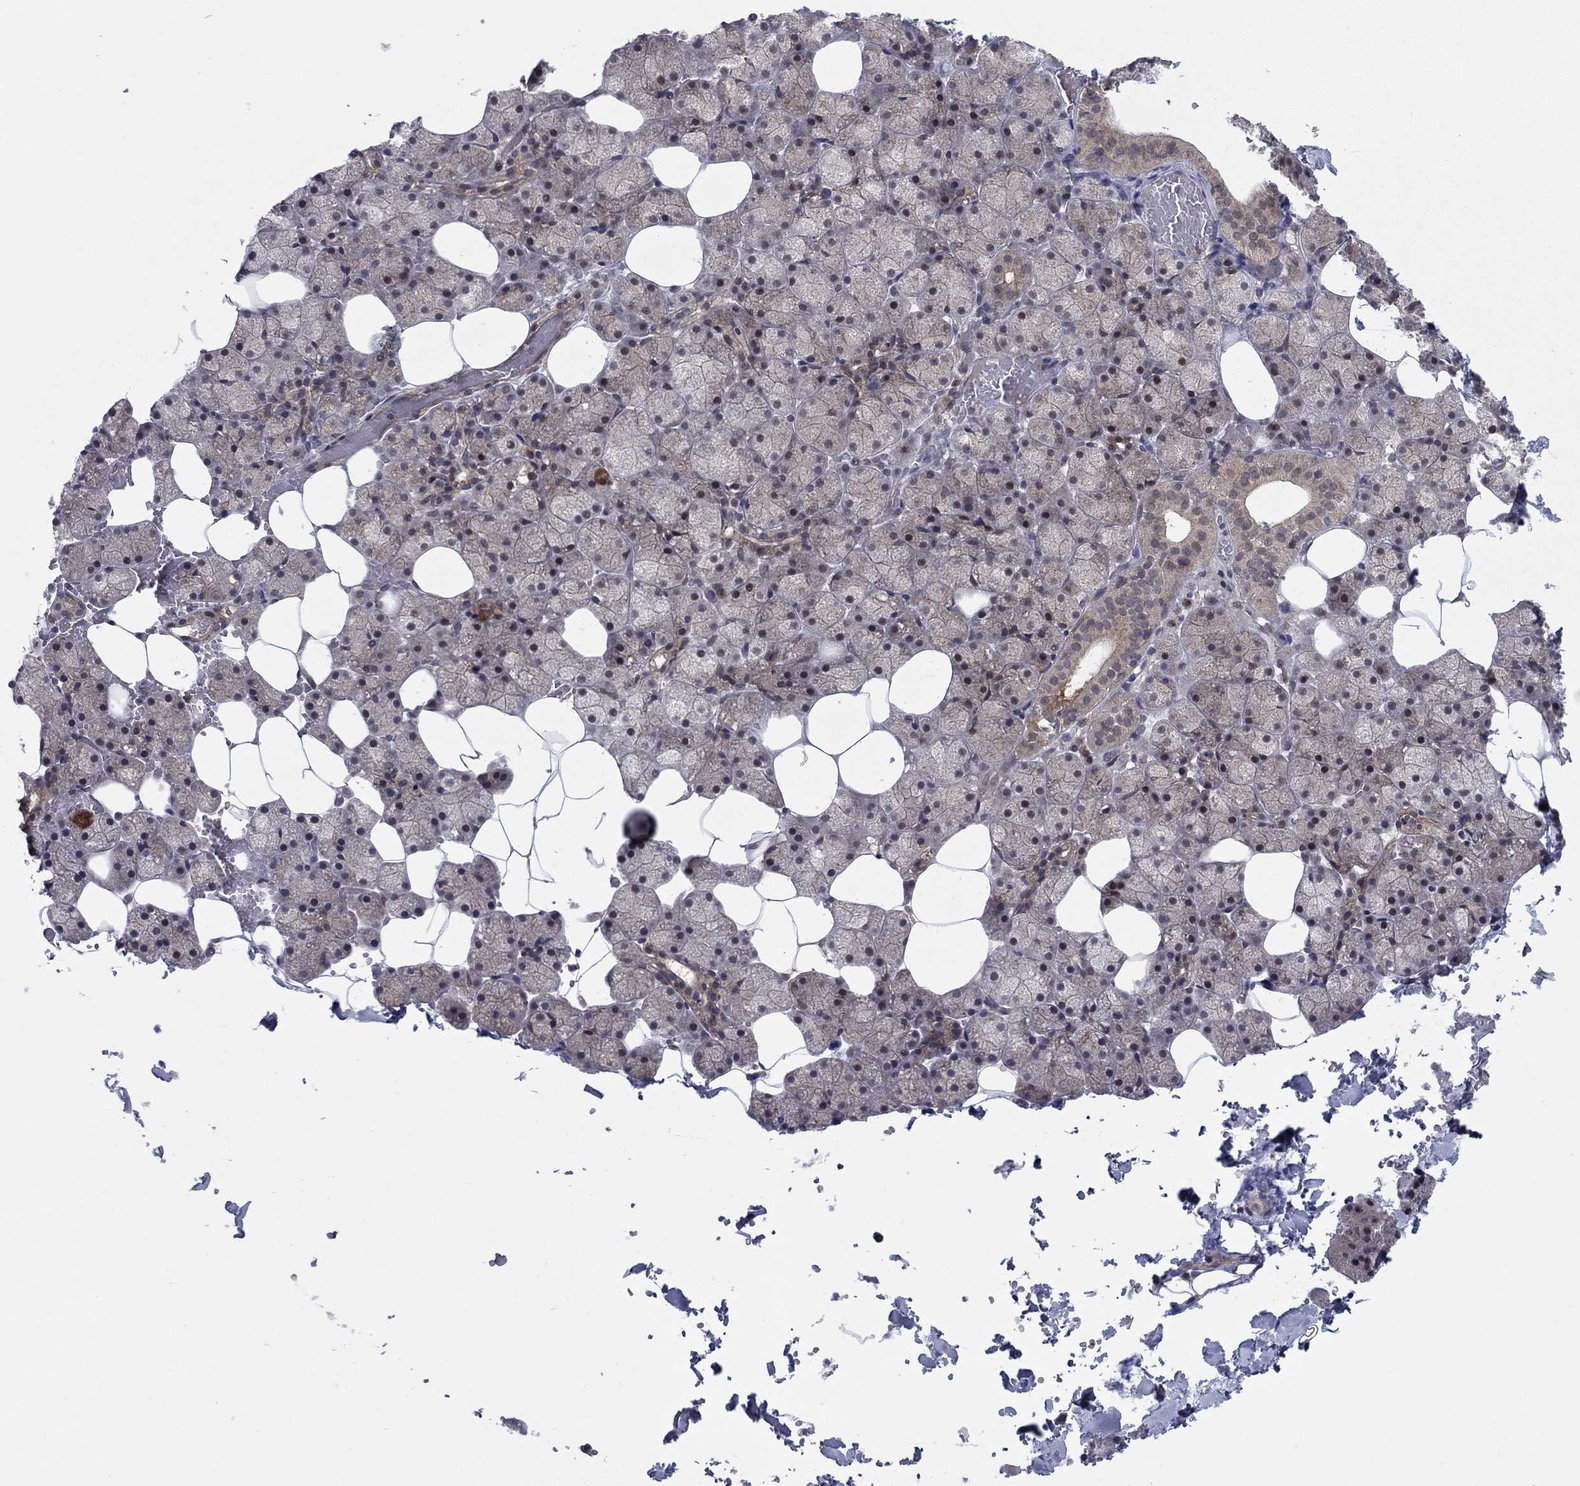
{"staining": {"intensity": "moderate", "quantity": "25%-75%", "location": "cytoplasmic/membranous"}, "tissue": "salivary gland", "cell_type": "Glandular cells", "image_type": "normal", "snomed": [{"axis": "morphology", "description": "Normal tissue, NOS"}, {"axis": "topography", "description": "Salivary gland"}], "caption": "Immunohistochemical staining of benign human salivary gland shows moderate cytoplasmic/membranous protein positivity in about 25%-75% of glandular cells.", "gene": "PSMC1", "patient": {"sex": "male", "age": 38}}